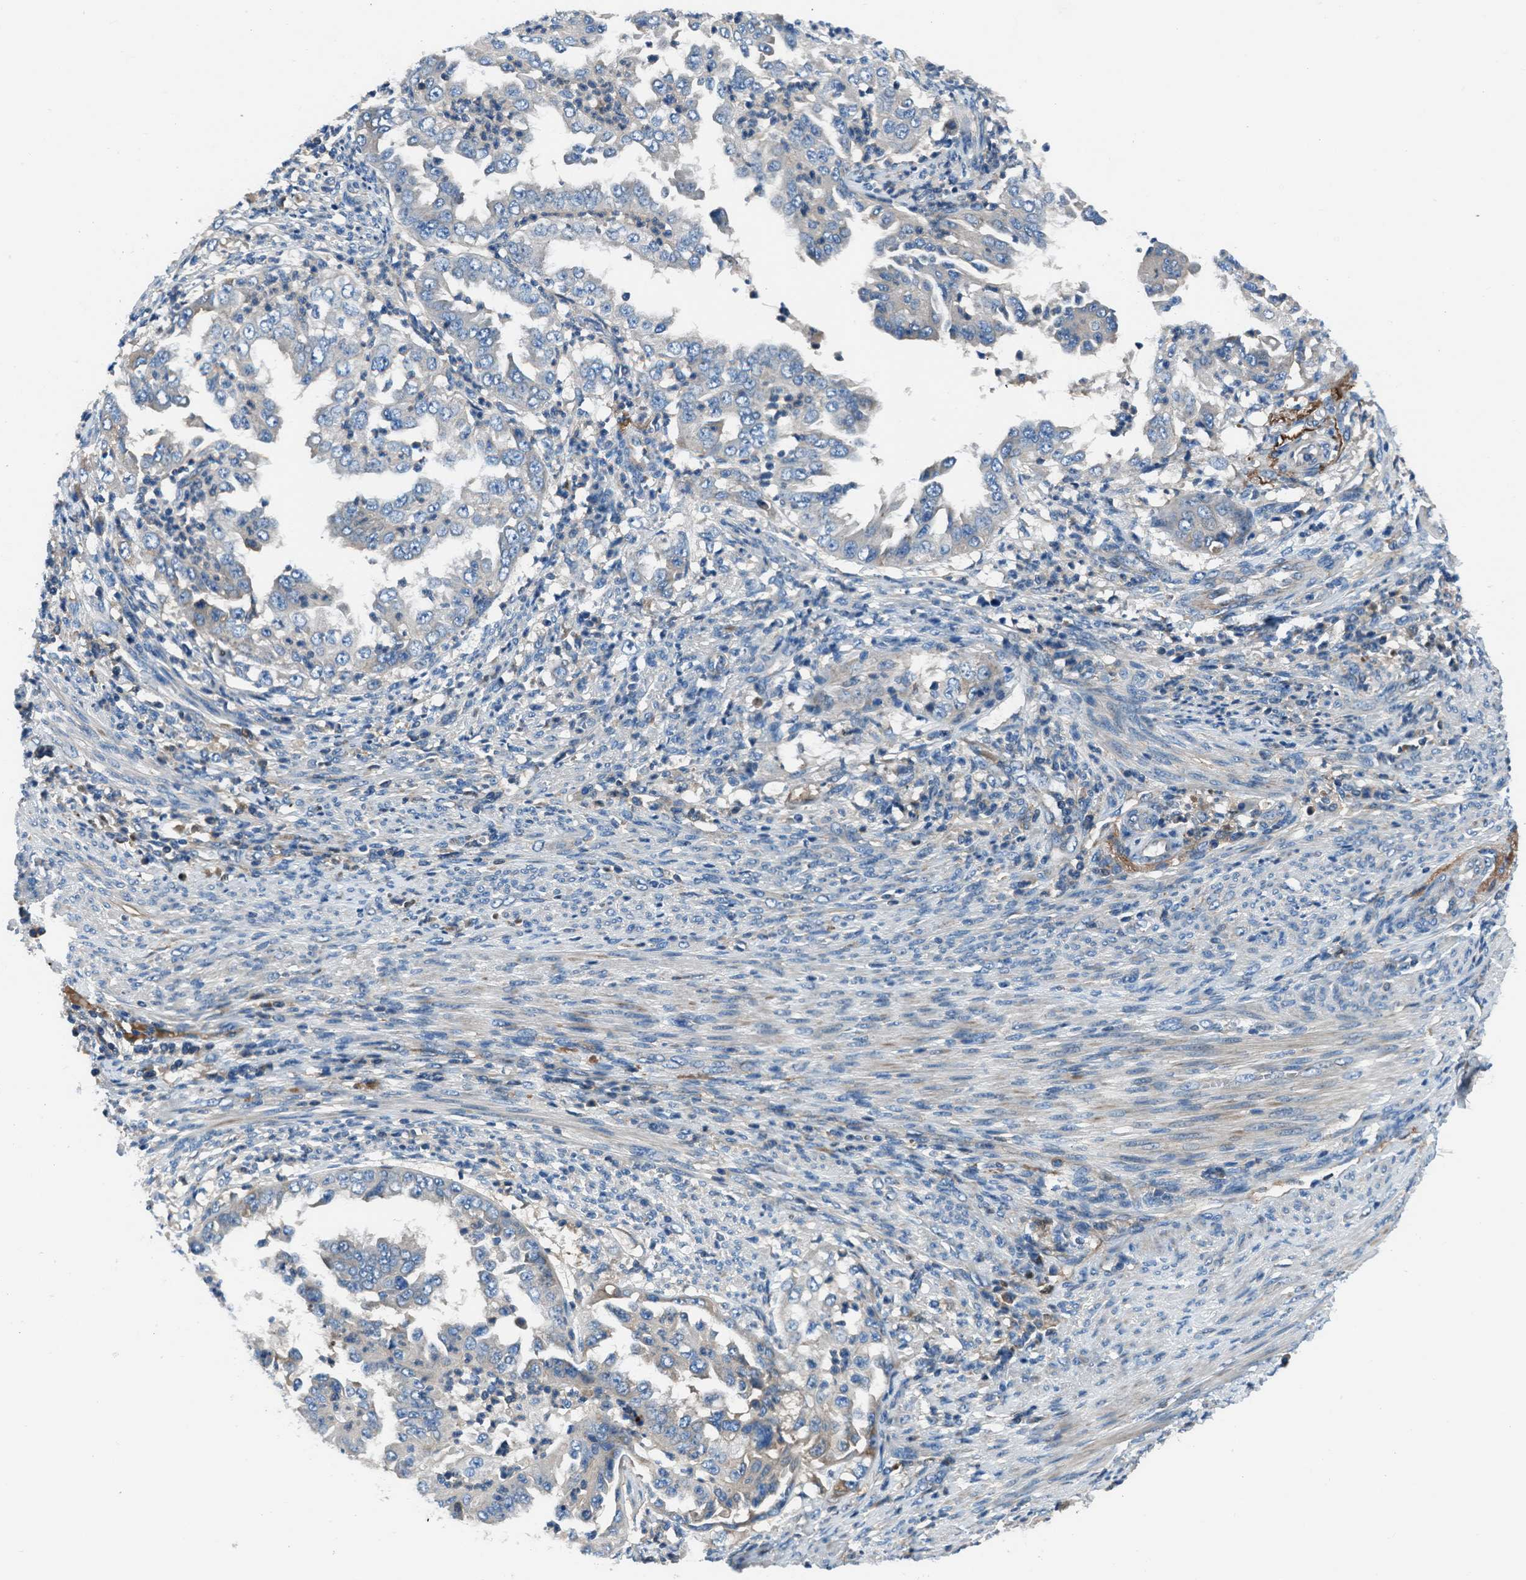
{"staining": {"intensity": "weak", "quantity": "<25%", "location": "cytoplasmic/membranous"}, "tissue": "endometrial cancer", "cell_type": "Tumor cells", "image_type": "cancer", "snomed": [{"axis": "morphology", "description": "Adenocarcinoma, NOS"}, {"axis": "topography", "description": "Endometrium"}], "caption": "Tumor cells are negative for brown protein staining in endometrial adenocarcinoma.", "gene": "SLC38A6", "patient": {"sex": "female", "age": 85}}